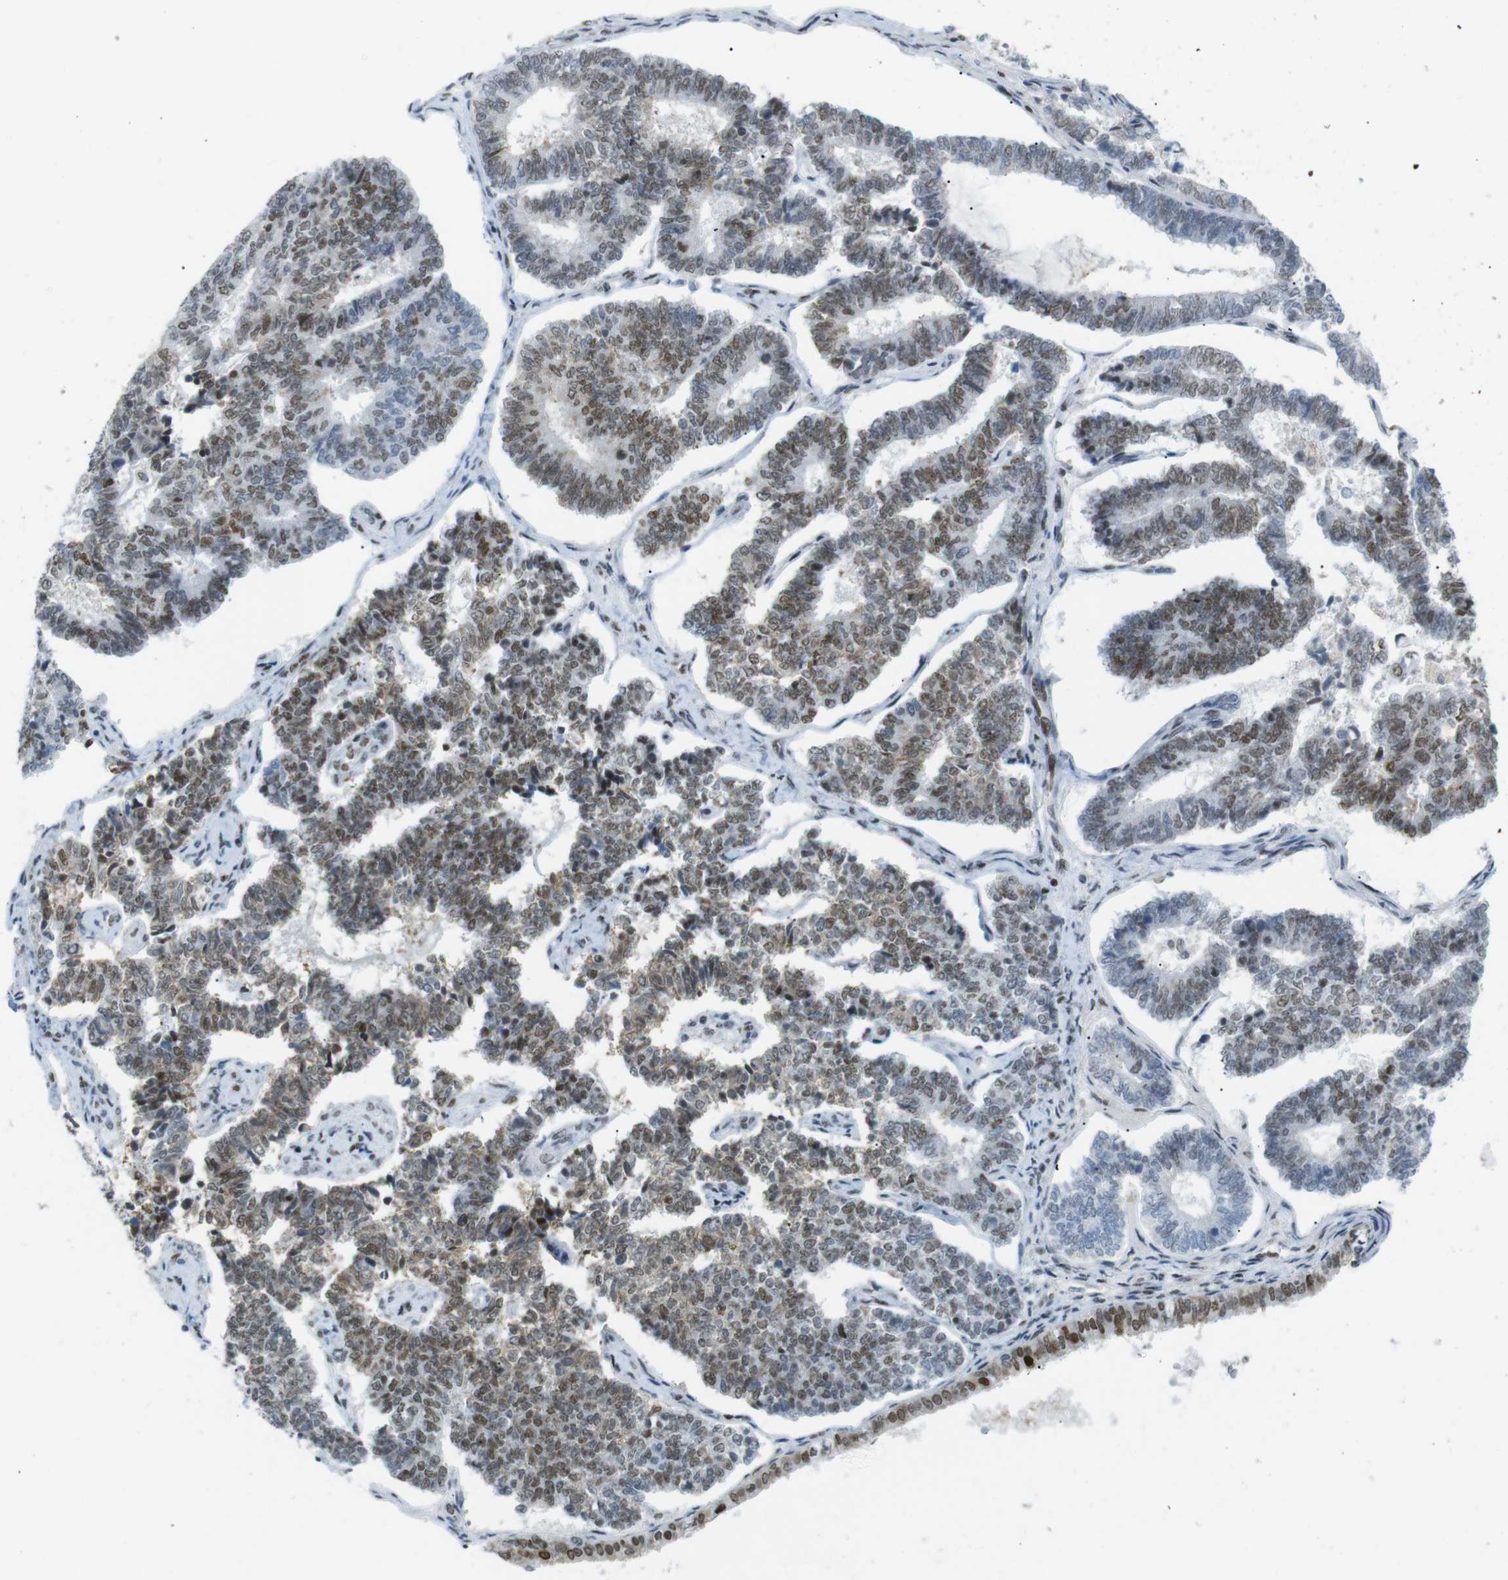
{"staining": {"intensity": "moderate", "quantity": ">75%", "location": "nuclear"}, "tissue": "endometrial cancer", "cell_type": "Tumor cells", "image_type": "cancer", "snomed": [{"axis": "morphology", "description": "Adenocarcinoma, NOS"}, {"axis": "topography", "description": "Endometrium"}], "caption": "IHC staining of endometrial adenocarcinoma, which demonstrates medium levels of moderate nuclear expression in about >75% of tumor cells indicating moderate nuclear protein staining. The staining was performed using DAB (3,3'-diaminobenzidine) (brown) for protein detection and nuclei were counterstained in hematoxylin (blue).", "gene": "RIOX2", "patient": {"sex": "female", "age": 70}}